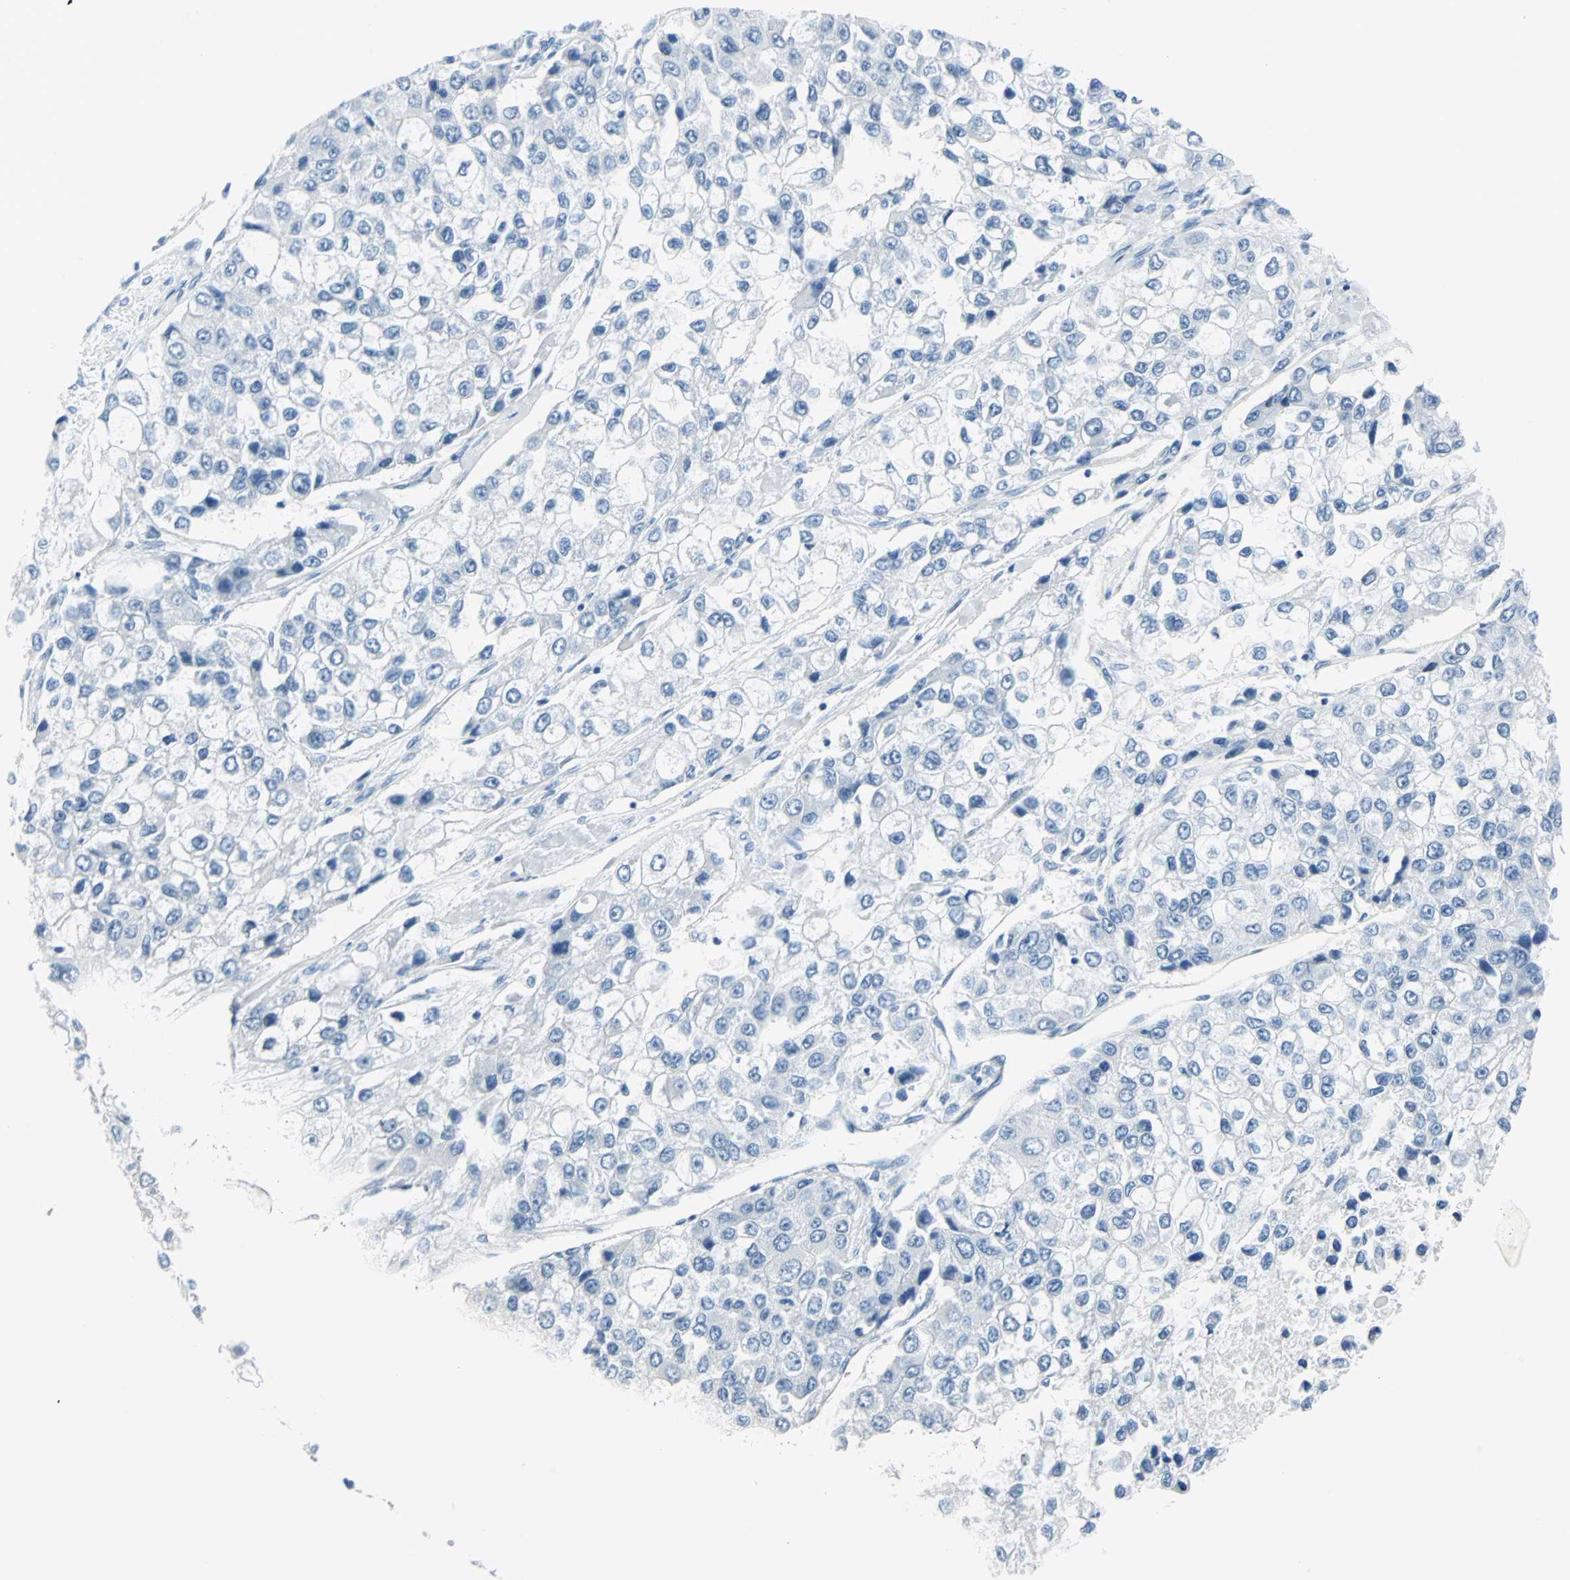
{"staining": {"intensity": "negative", "quantity": "none", "location": "none"}, "tissue": "liver cancer", "cell_type": "Tumor cells", "image_type": "cancer", "snomed": [{"axis": "morphology", "description": "Carcinoma, Hepatocellular, NOS"}, {"axis": "topography", "description": "Liver"}], "caption": "A micrograph of human liver hepatocellular carcinoma is negative for staining in tumor cells. The staining is performed using DAB (3,3'-diaminobenzidine) brown chromogen with nuclei counter-stained in using hematoxylin.", "gene": "STX1A", "patient": {"sex": "female", "age": 66}}